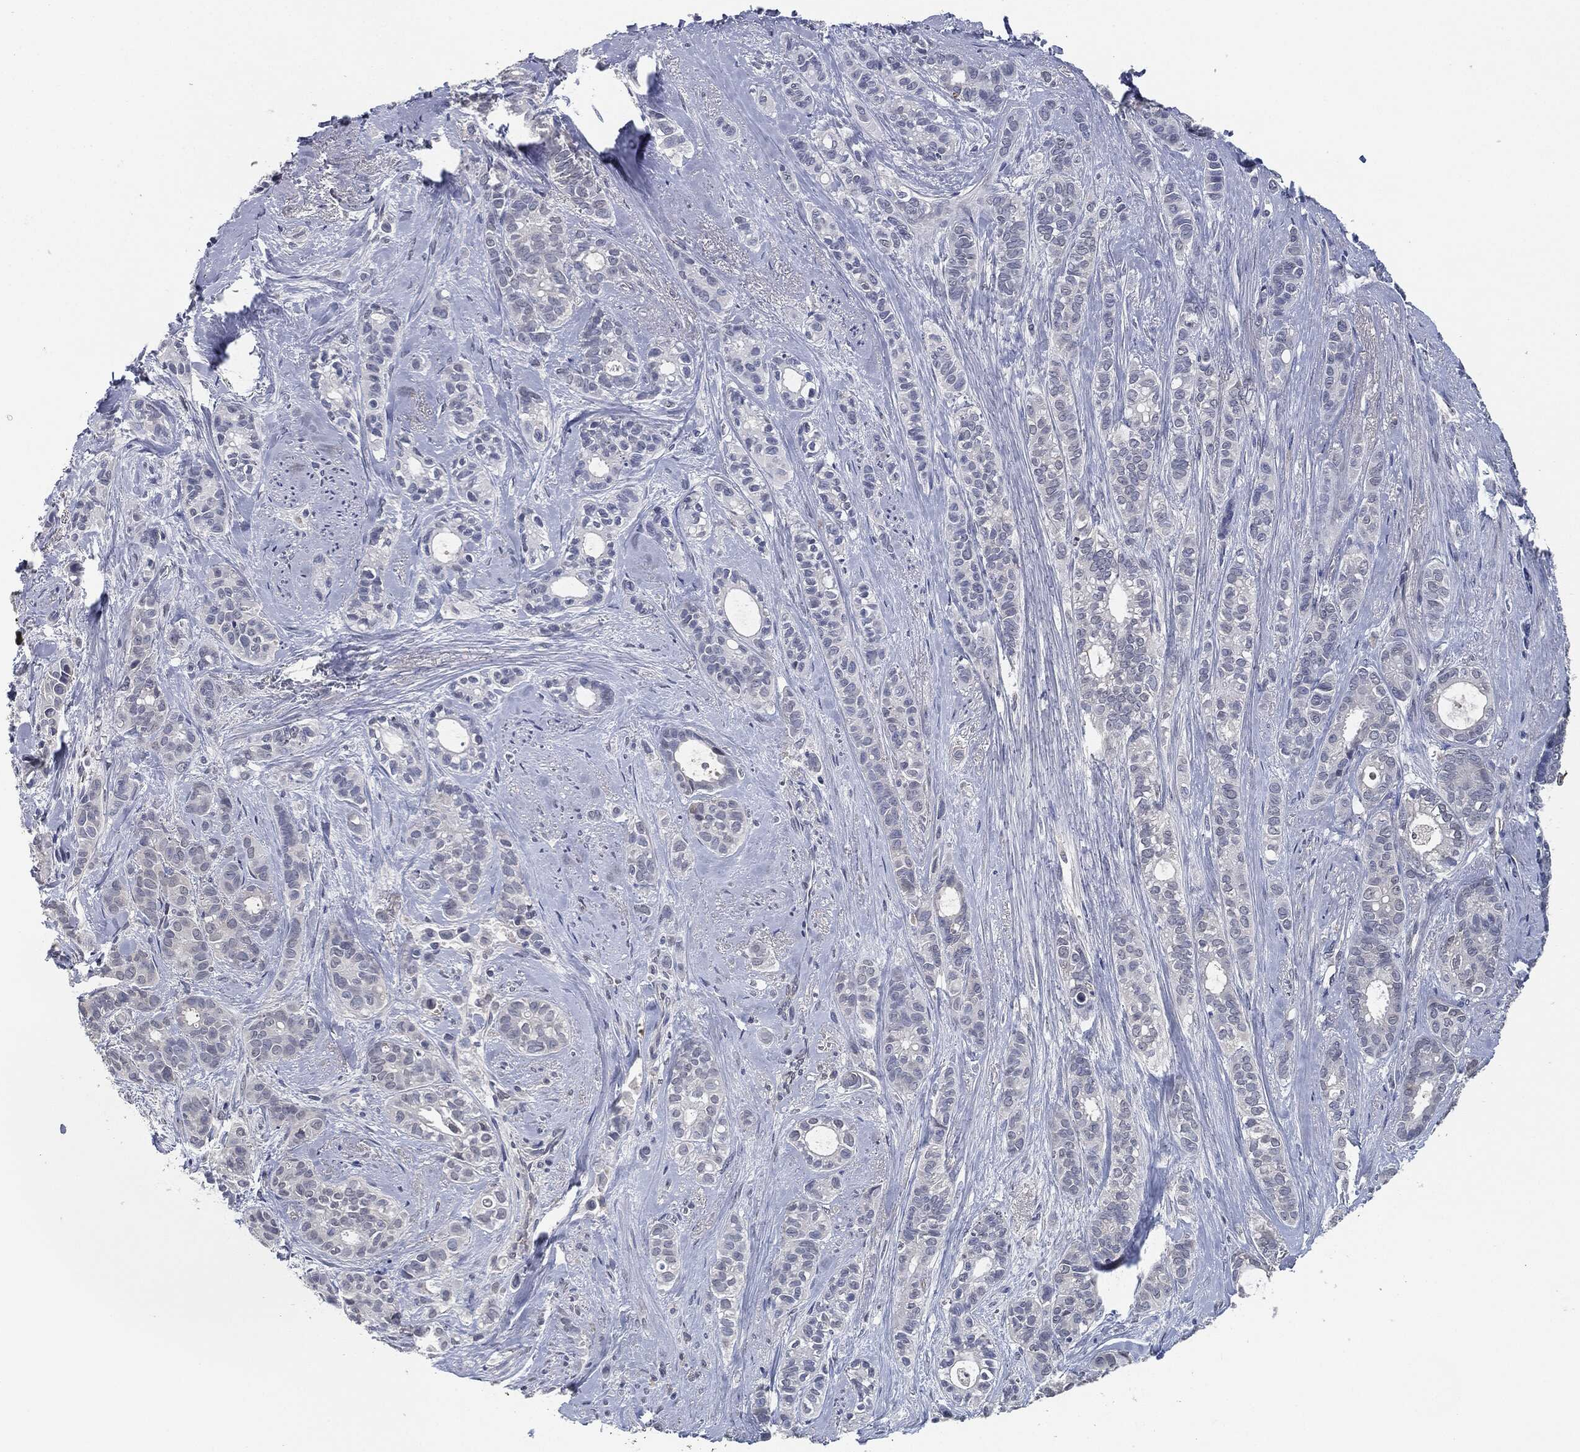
{"staining": {"intensity": "negative", "quantity": "none", "location": "none"}, "tissue": "breast cancer", "cell_type": "Tumor cells", "image_type": "cancer", "snomed": [{"axis": "morphology", "description": "Duct carcinoma"}, {"axis": "topography", "description": "Breast"}], "caption": "Breast cancer stained for a protein using IHC demonstrates no expression tumor cells.", "gene": "IL2RG", "patient": {"sex": "female", "age": 71}}